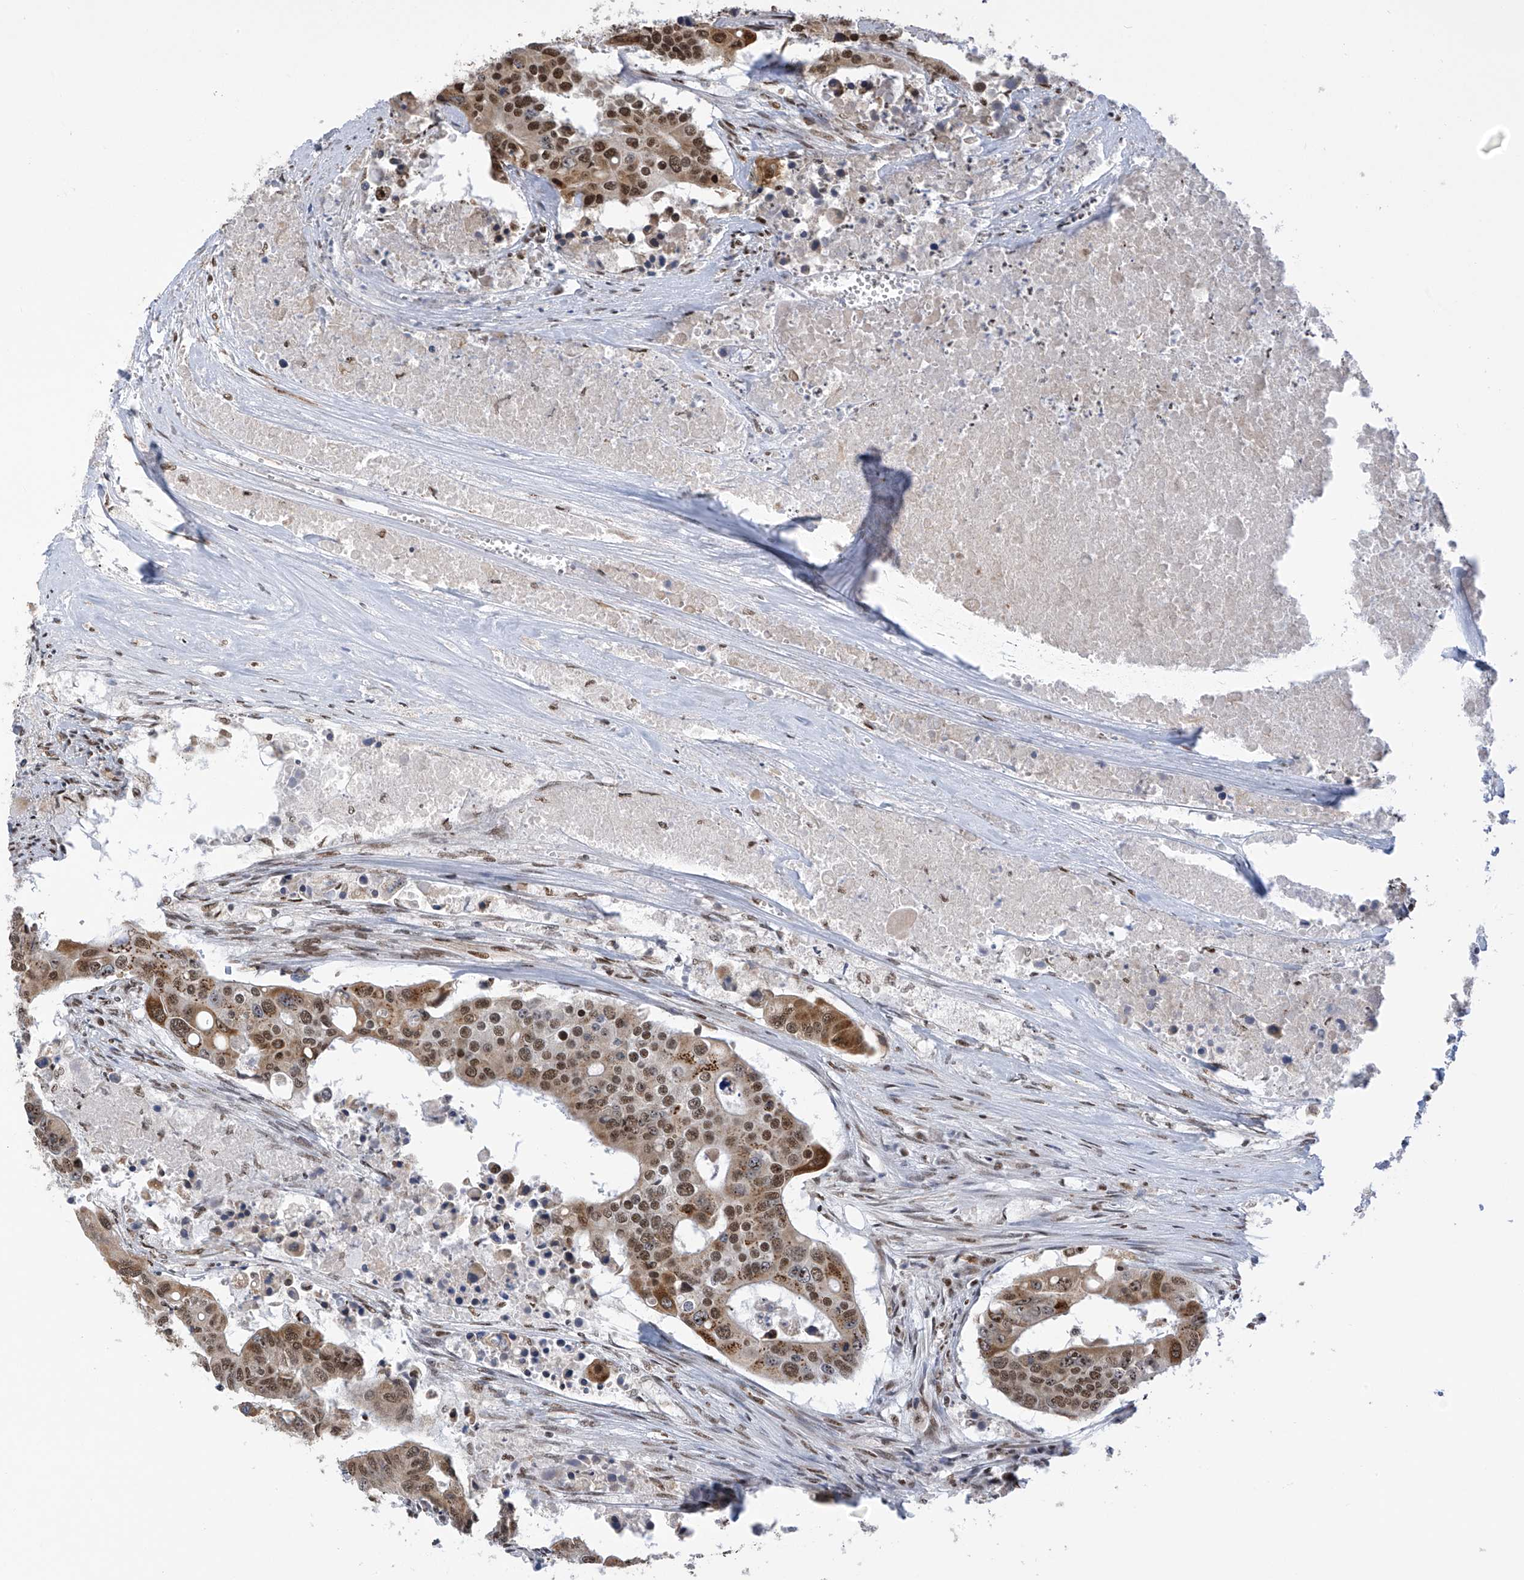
{"staining": {"intensity": "moderate", "quantity": ">75%", "location": "cytoplasmic/membranous,nuclear"}, "tissue": "colorectal cancer", "cell_type": "Tumor cells", "image_type": "cancer", "snomed": [{"axis": "morphology", "description": "Adenocarcinoma, NOS"}, {"axis": "topography", "description": "Colon"}], "caption": "Immunohistochemical staining of human adenocarcinoma (colorectal) demonstrates moderate cytoplasmic/membranous and nuclear protein positivity in about >75% of tumor cells.", "gene": "APLF", "patient": {"sex": "male", "age": 77}}